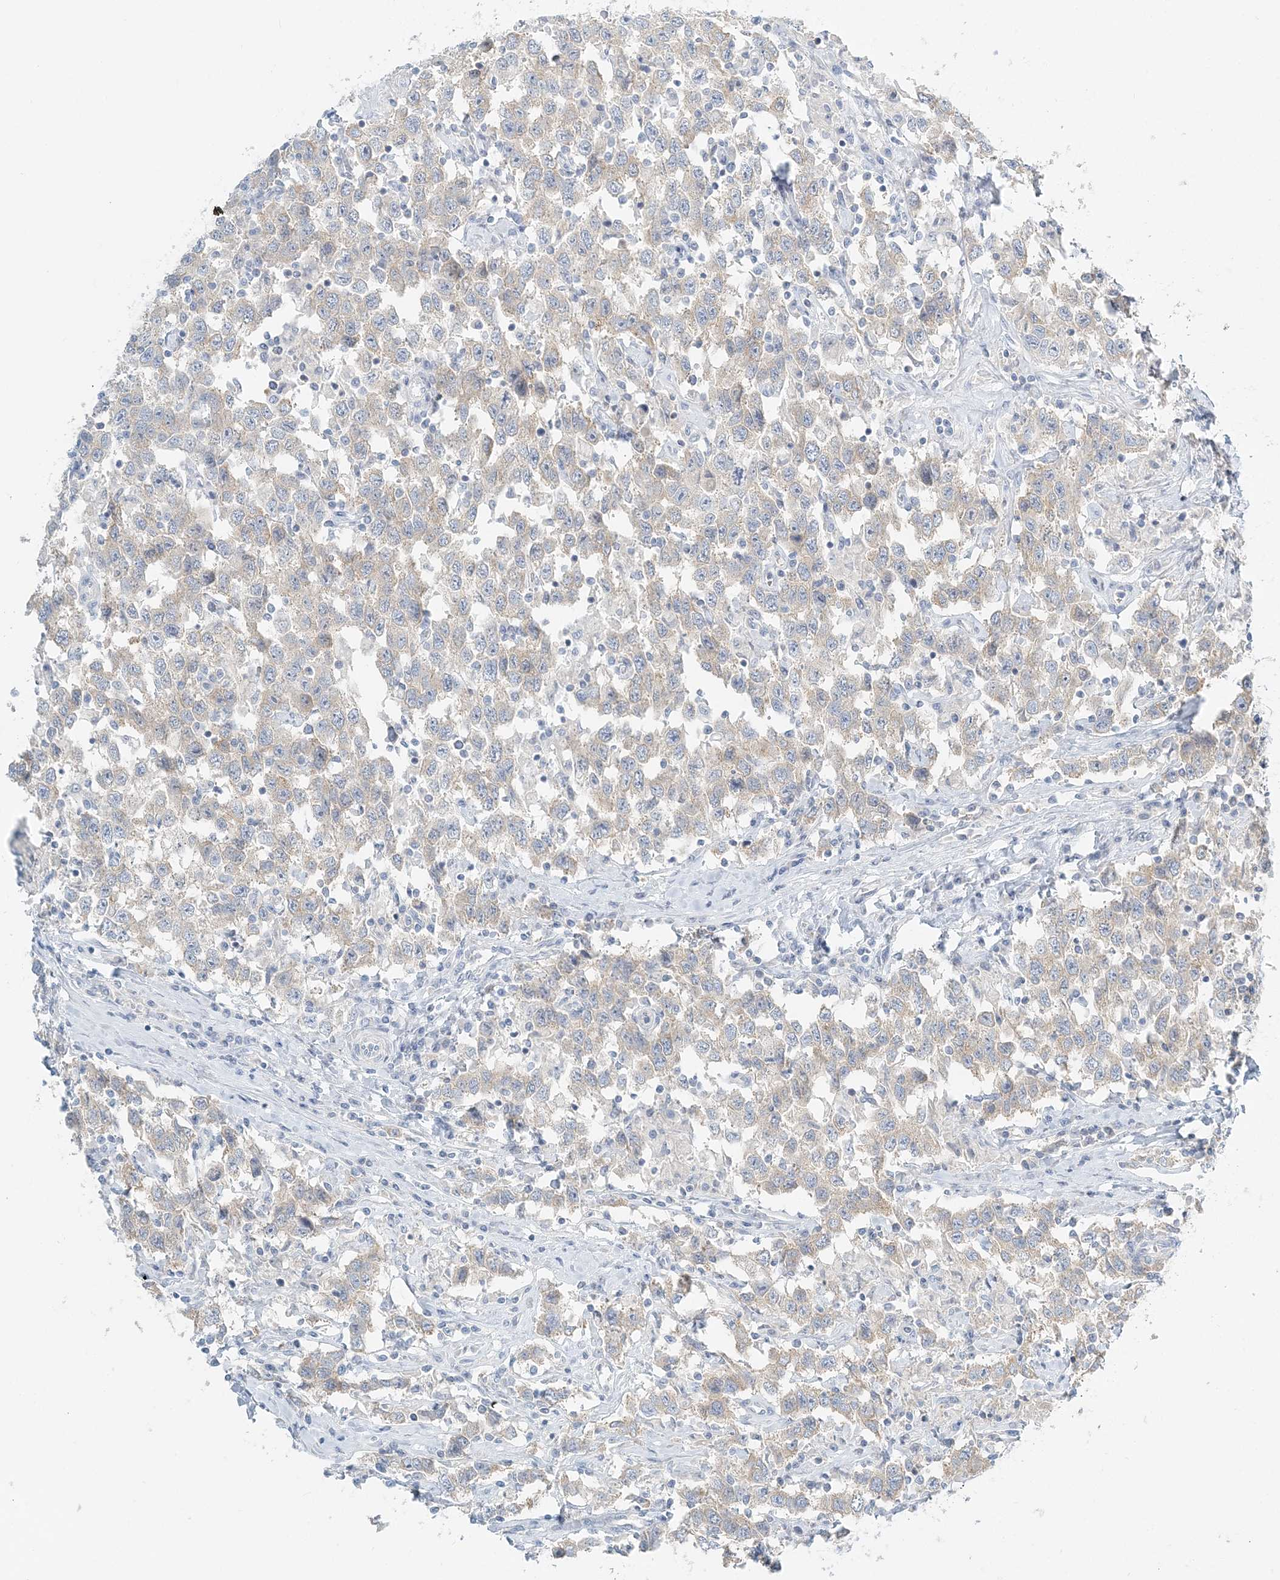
{"staining": {"intensity": "weak", "quantity": "<25%", "location": "cytoplasmic/membranous"}, "tissue": "testis cancer", "cell_type": "Tumor cells", "image_type": "cancer", "snomed": [{"axis": "morphology", "description": "Seminoma, NOS"}, {"axis": "topography", "description": "Testis"}], "caption": "This is an immunohistochemistry image of seminoma (testis). There is no staining in tumor cells.", "gene": "NAA11", "patient": {"sex": "male", "age": 41}}